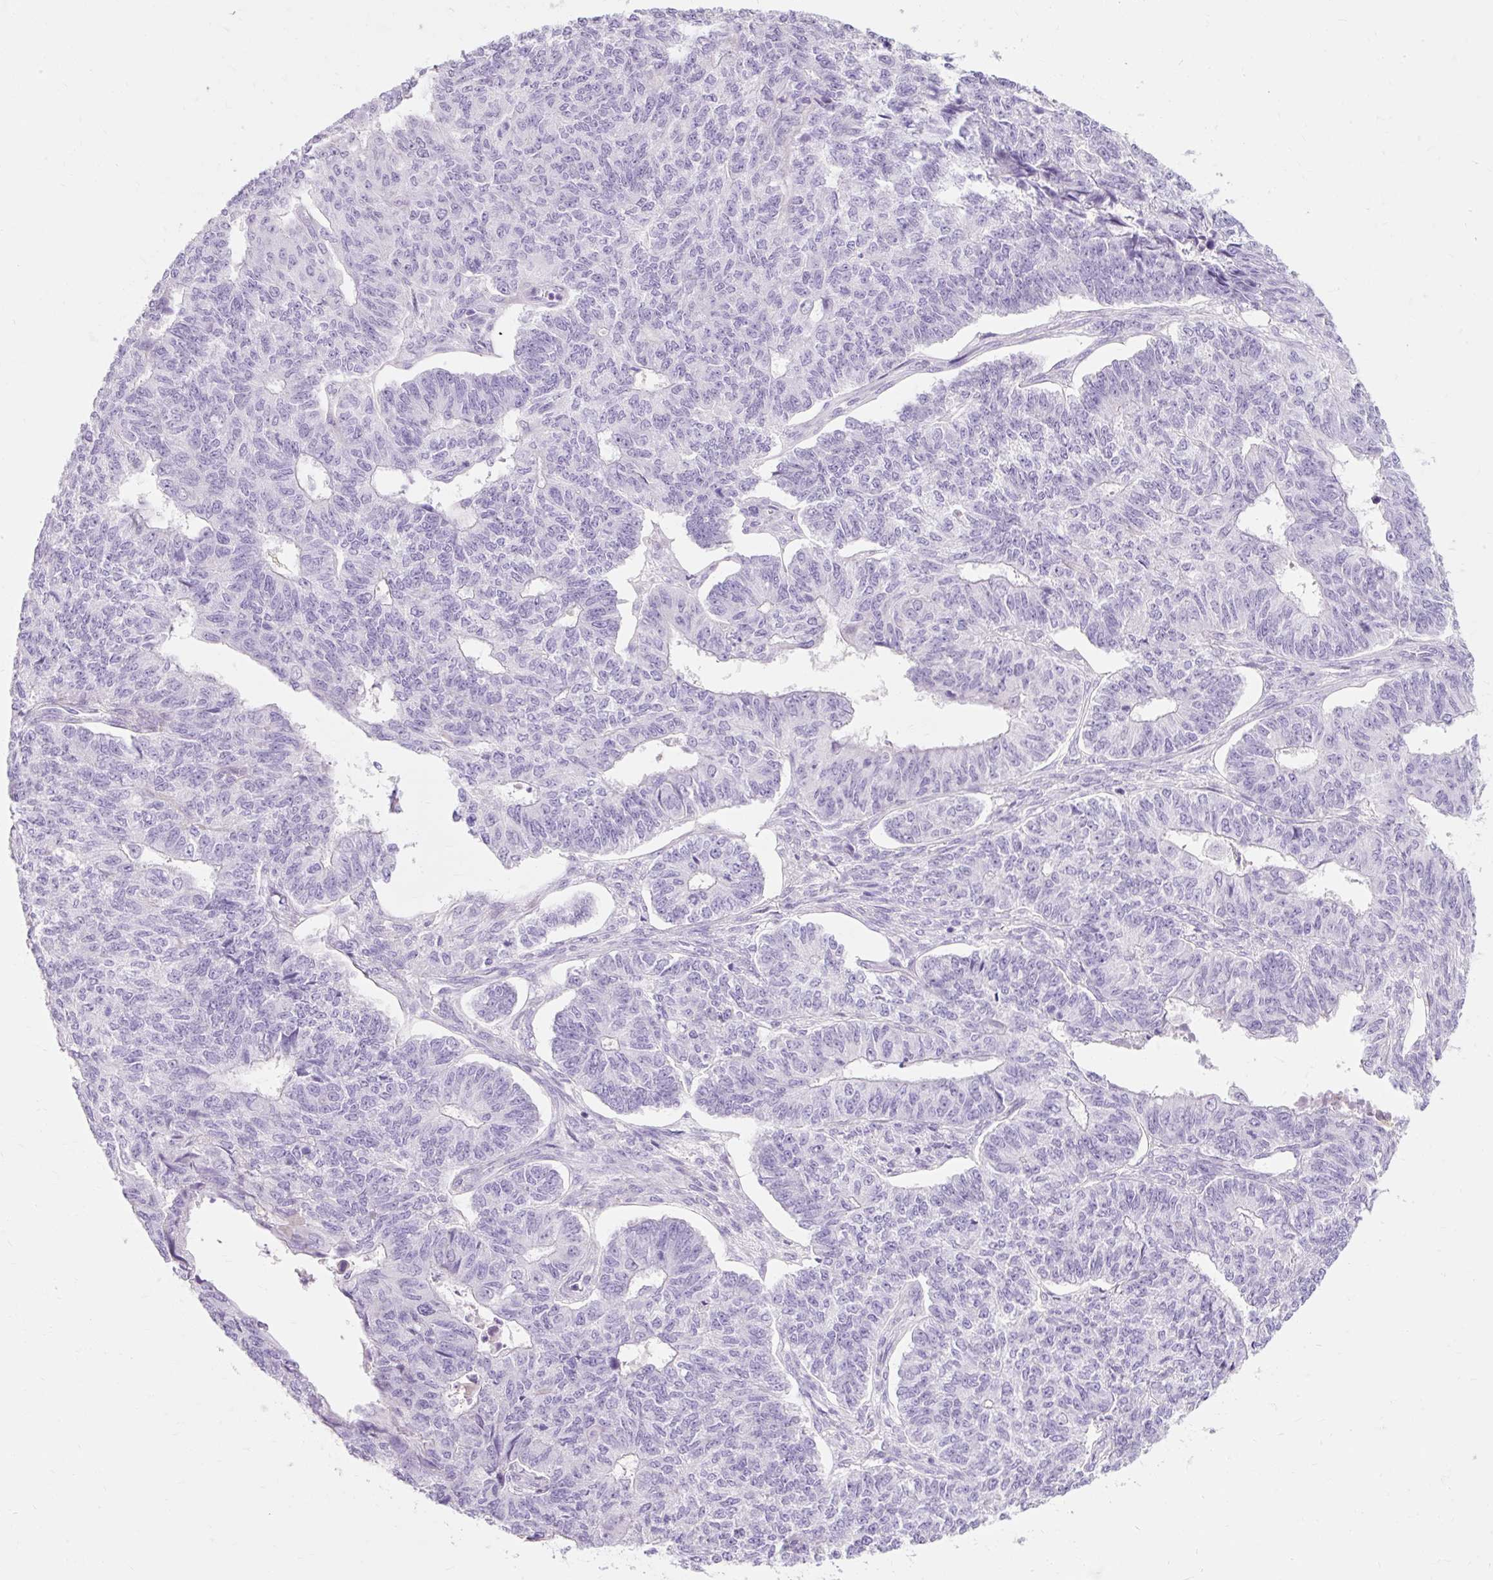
{"staining": {"intensity": "negative", "quantity": "none", "location": "none"}, "tissue": "endometrial cancer", "cell_type": "Tumor cells", "image_type": "cancer", "snomed": [{"axis": "morphology", "description": "Adenocarcinoma, NOS"}, {"axis": "topography", "description": "Endometrium"}], "caption": "This photomicrograph is of adenocarcinoma (endometrial) stained with immunohistochemistry to label a protein in brown with the nuclei are counter-stained blue. There is no staining in tumor cells.", "gene": "CLDN25", "patient": {"sex": "female", "age": 32}}